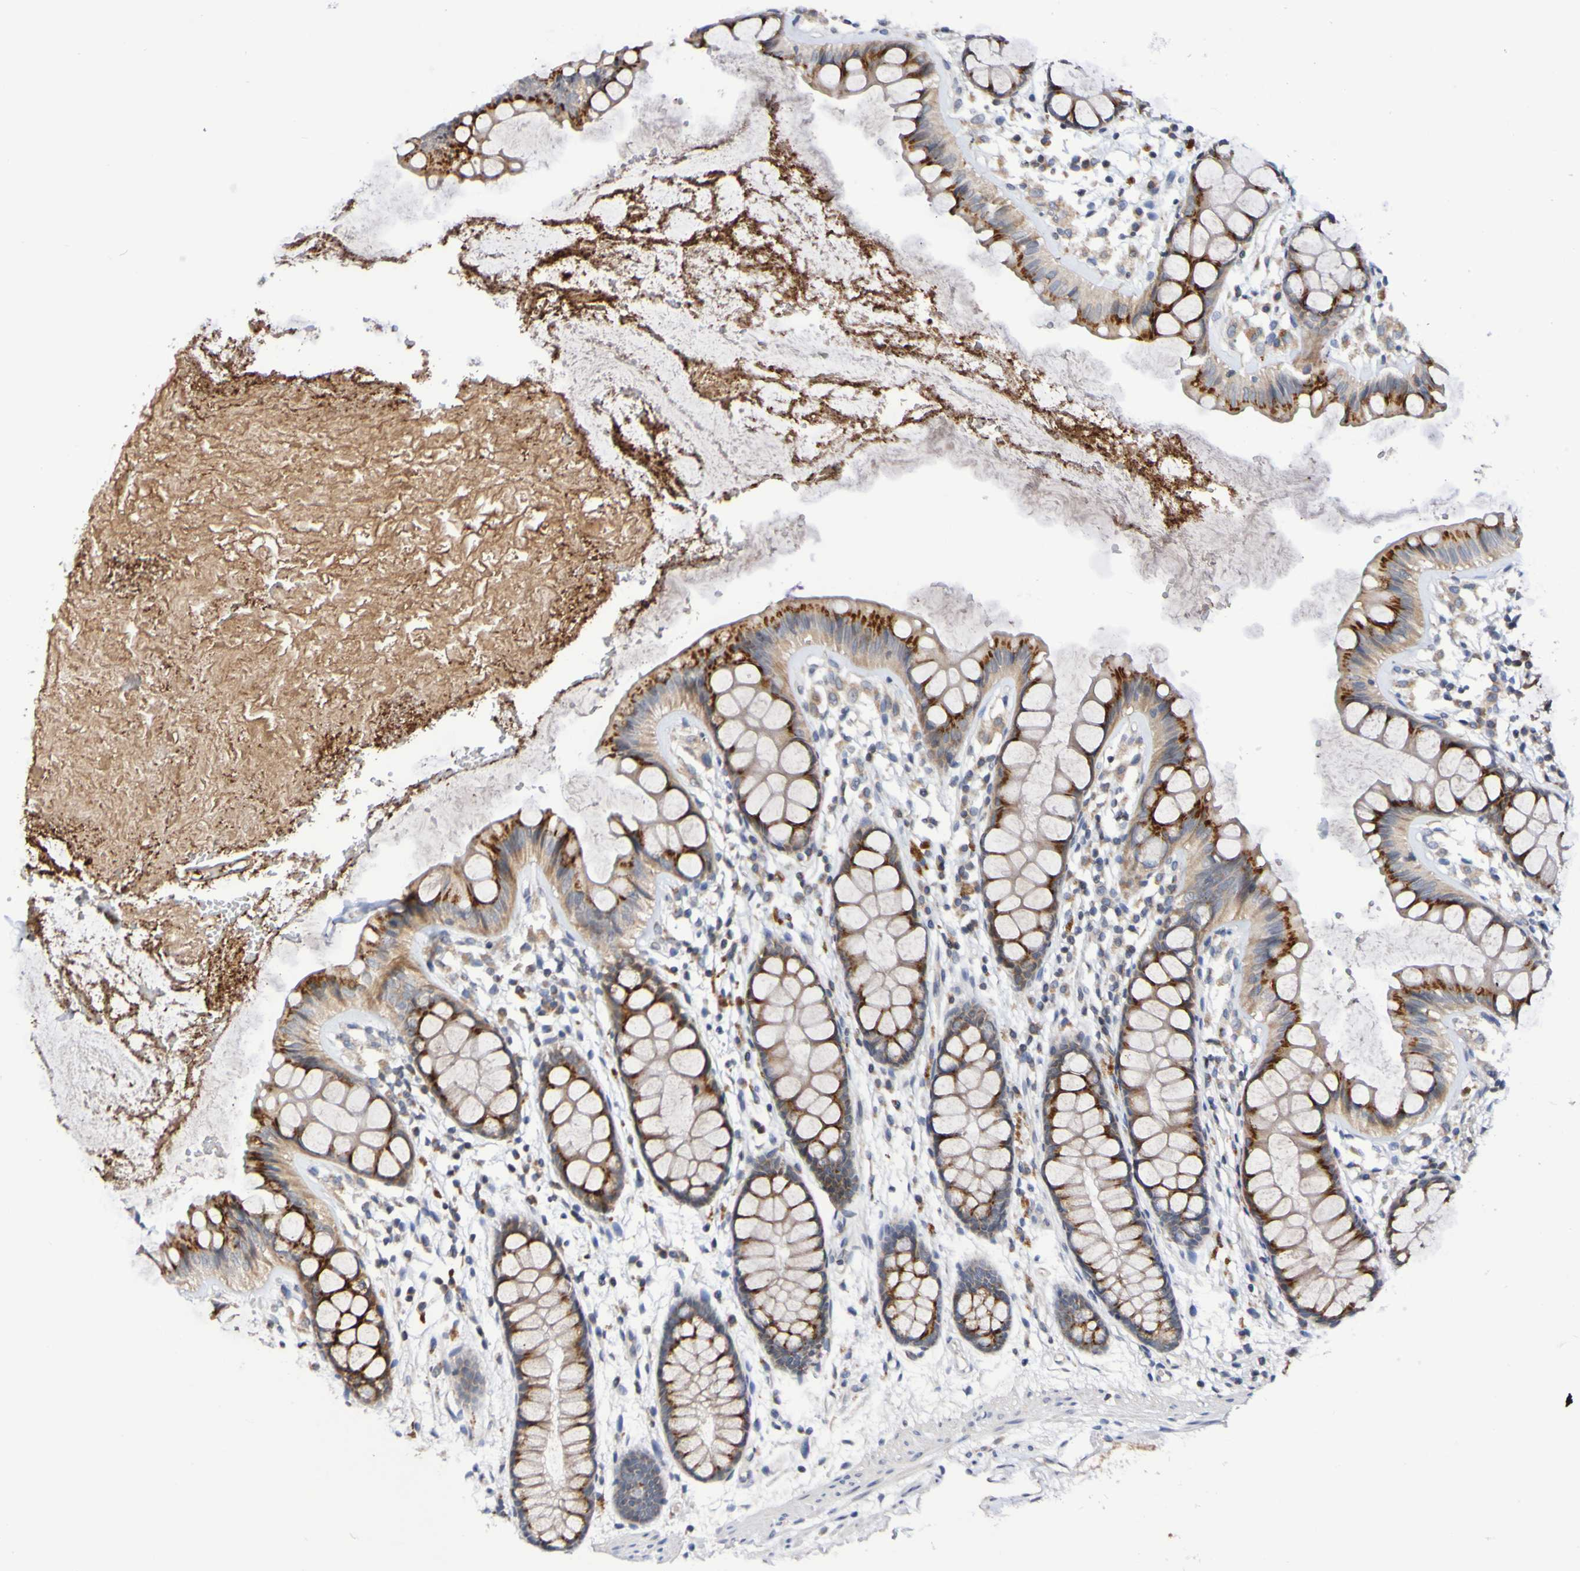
{"staining": {"intensity": "strong", "quantity": ">75%", "location": "cytoplasmic/membranous"}, "tissue": "rectum", "cell_type": "Glandular cells", "image_type": "normal", "snomed": [{"axis": "morphology", "description": "Normal tissue, NOS"}, {"axis": "topography", "description": "Rectum"}], "caption": "DAB immunohistochemical staining of unremarkable human rectum reveals strong cytoplasmic/membranous protein expression in approximately >75% of glandular cells.", "gene": "PTP4A2", "patient": {"sex": "female", "age": 66}}